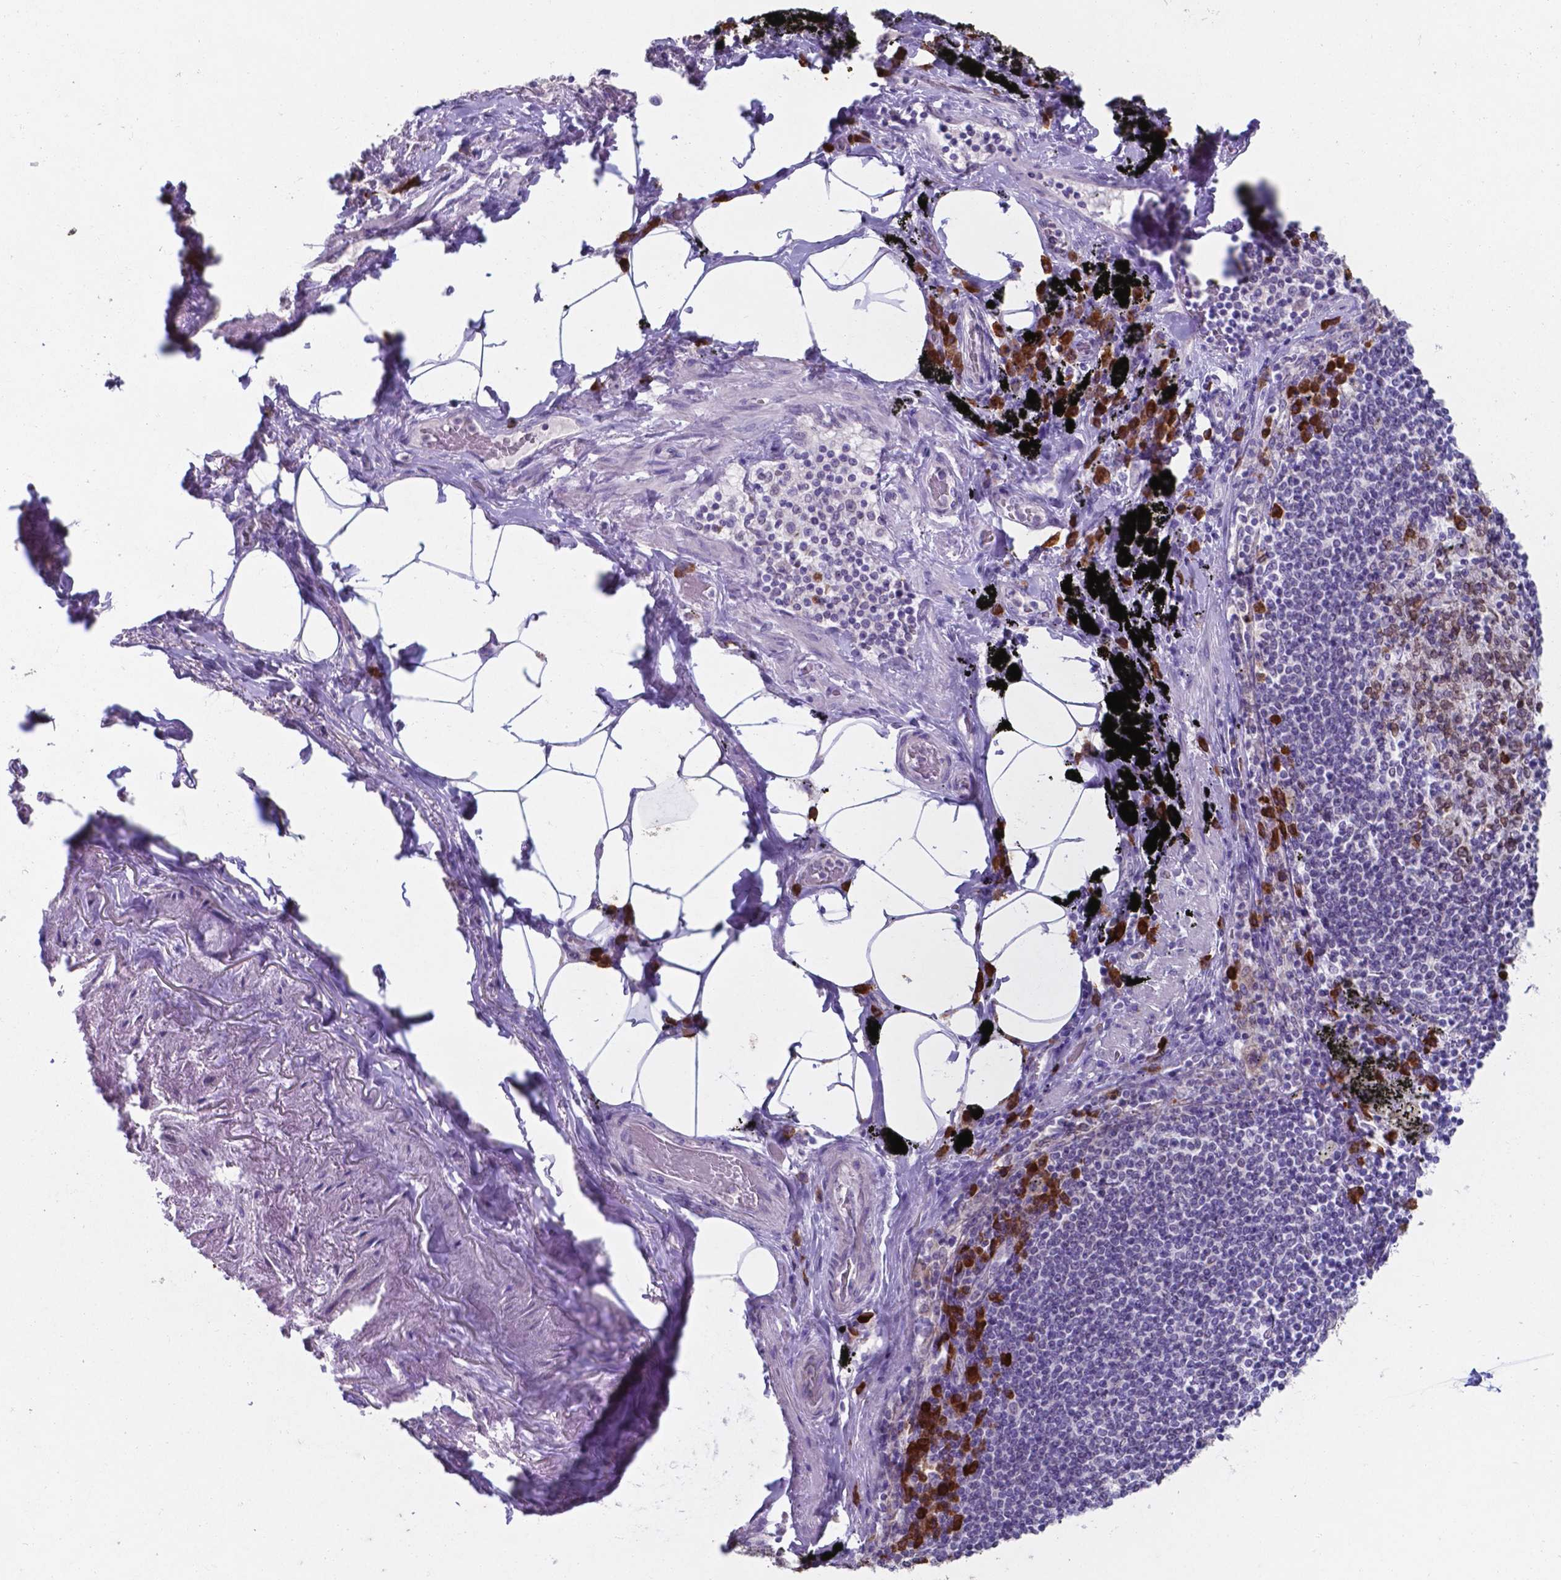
{"staining": {"intensity": "negative", "quantity": "none", "location": "none"}, "tissue": "adipose tissue", "cell_type": "Adipocytes", "image_type": "normal", "snomed": [{"axis": "morphology", "description": "Normal tissue, NOS"}, {"axis": "topography", "description": "Bronchus"}, {"axis": "topography", "description": "Lung"}], "caption": "A high-resolution micrograph shows immunohistochemistry (IHC) staining of unremarkable adipose tissue, which exhibits no significant expression in adipocytes.", "gene": "UBE2J1", "patient": {"sex": "female", "age": 57}}